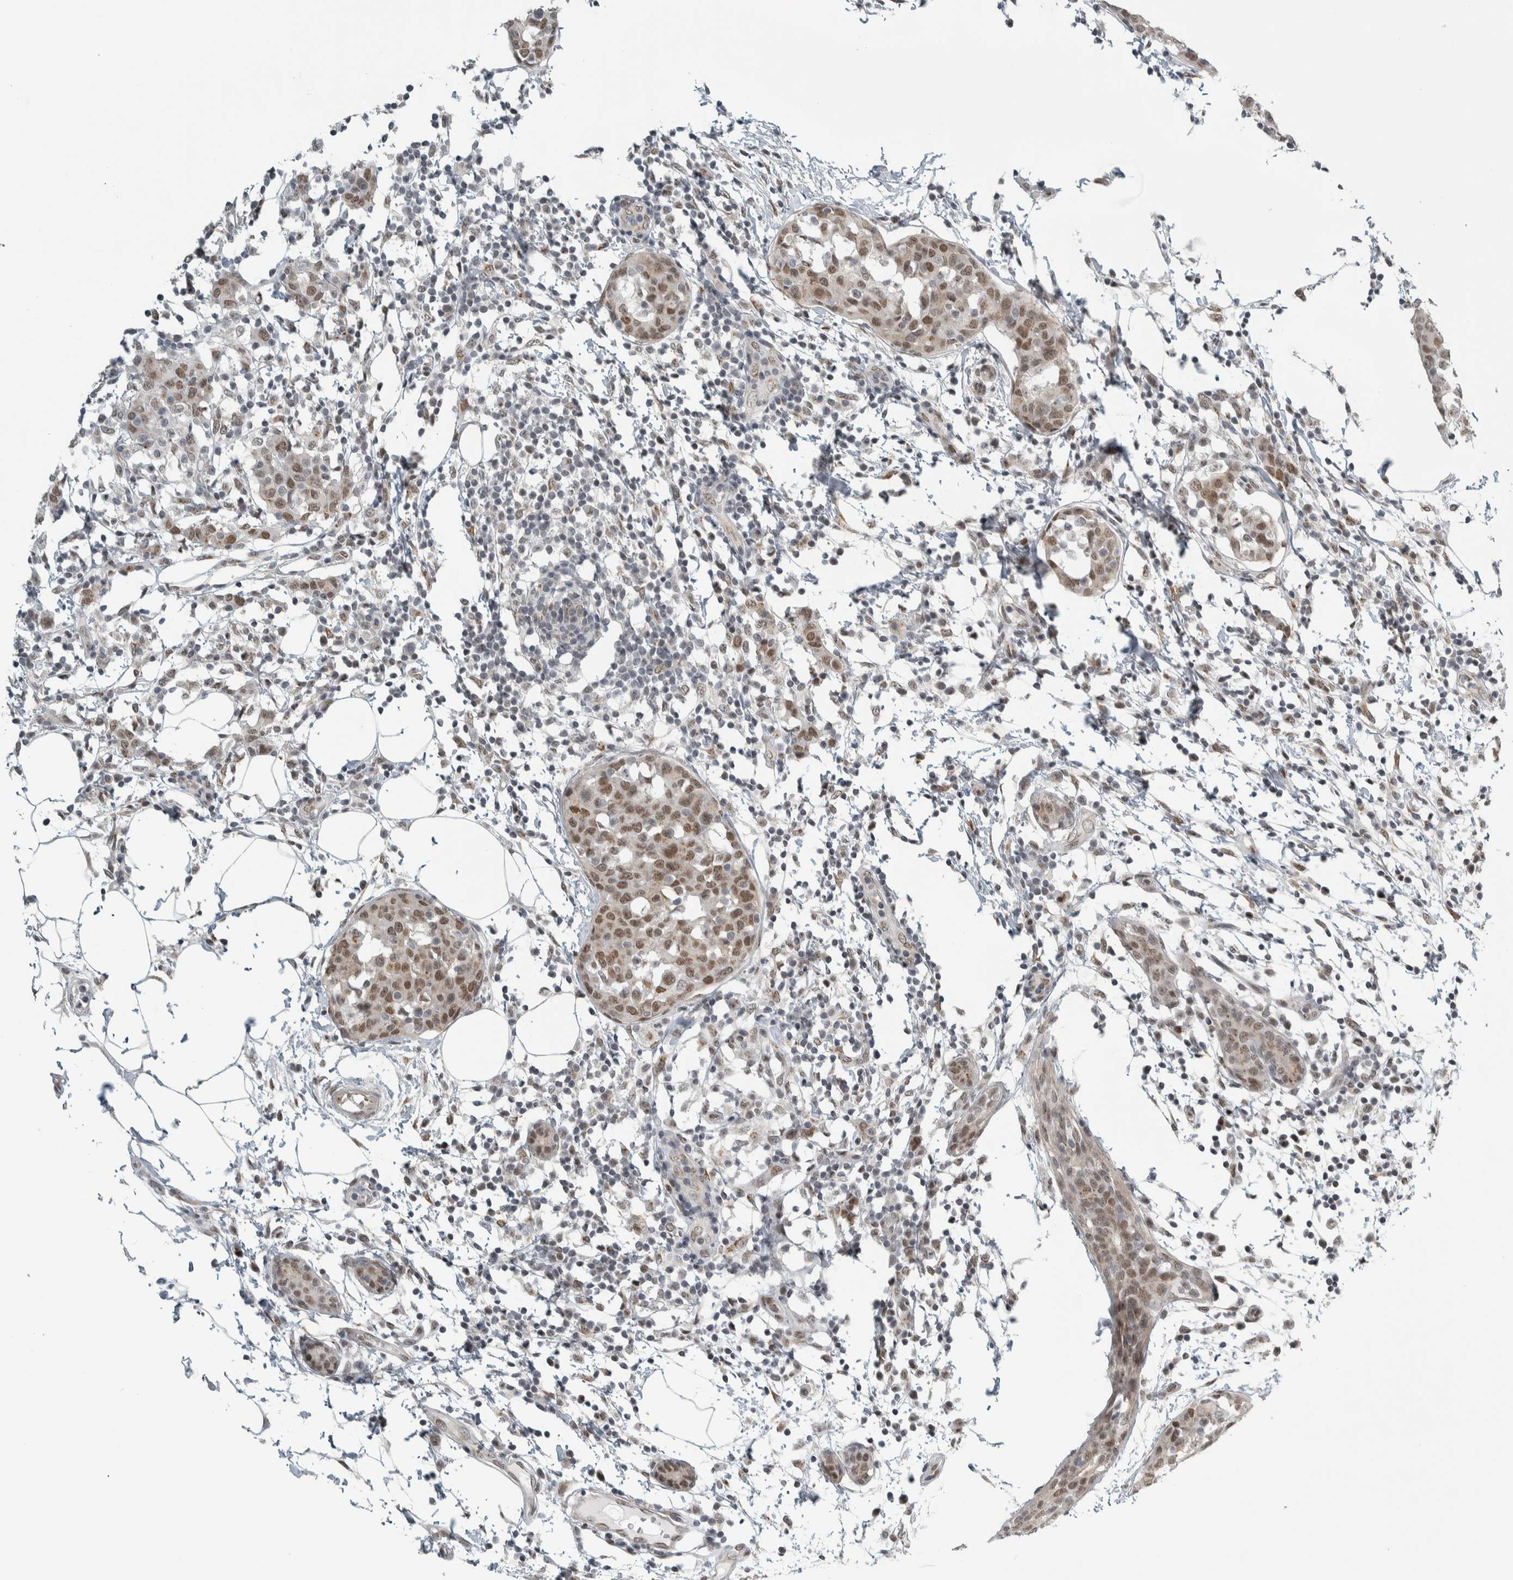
{"staining": {"intensity": "moderate", "quantity": ">75%", "location": "nuclear"}, "tissue": "breast cancer", "cell_type": "Tumor cells", "image_type": "cancer", "snomed": [{"axis": "morphology", "description": "Normal tissue, NOS"}, {"axis": "morphology", "description": "Duct carcinoma"}, {"axis": "topography", "description": "Breast"}], "caption": "There is medium levels of moderate nuclear expression in tumor cells of intraductal carcinoma (breast), as demonstrated by immunohistochemical staining (brown color).", "gene": "ZMYND8", "patient": {"sex": "female", "age": 37}}